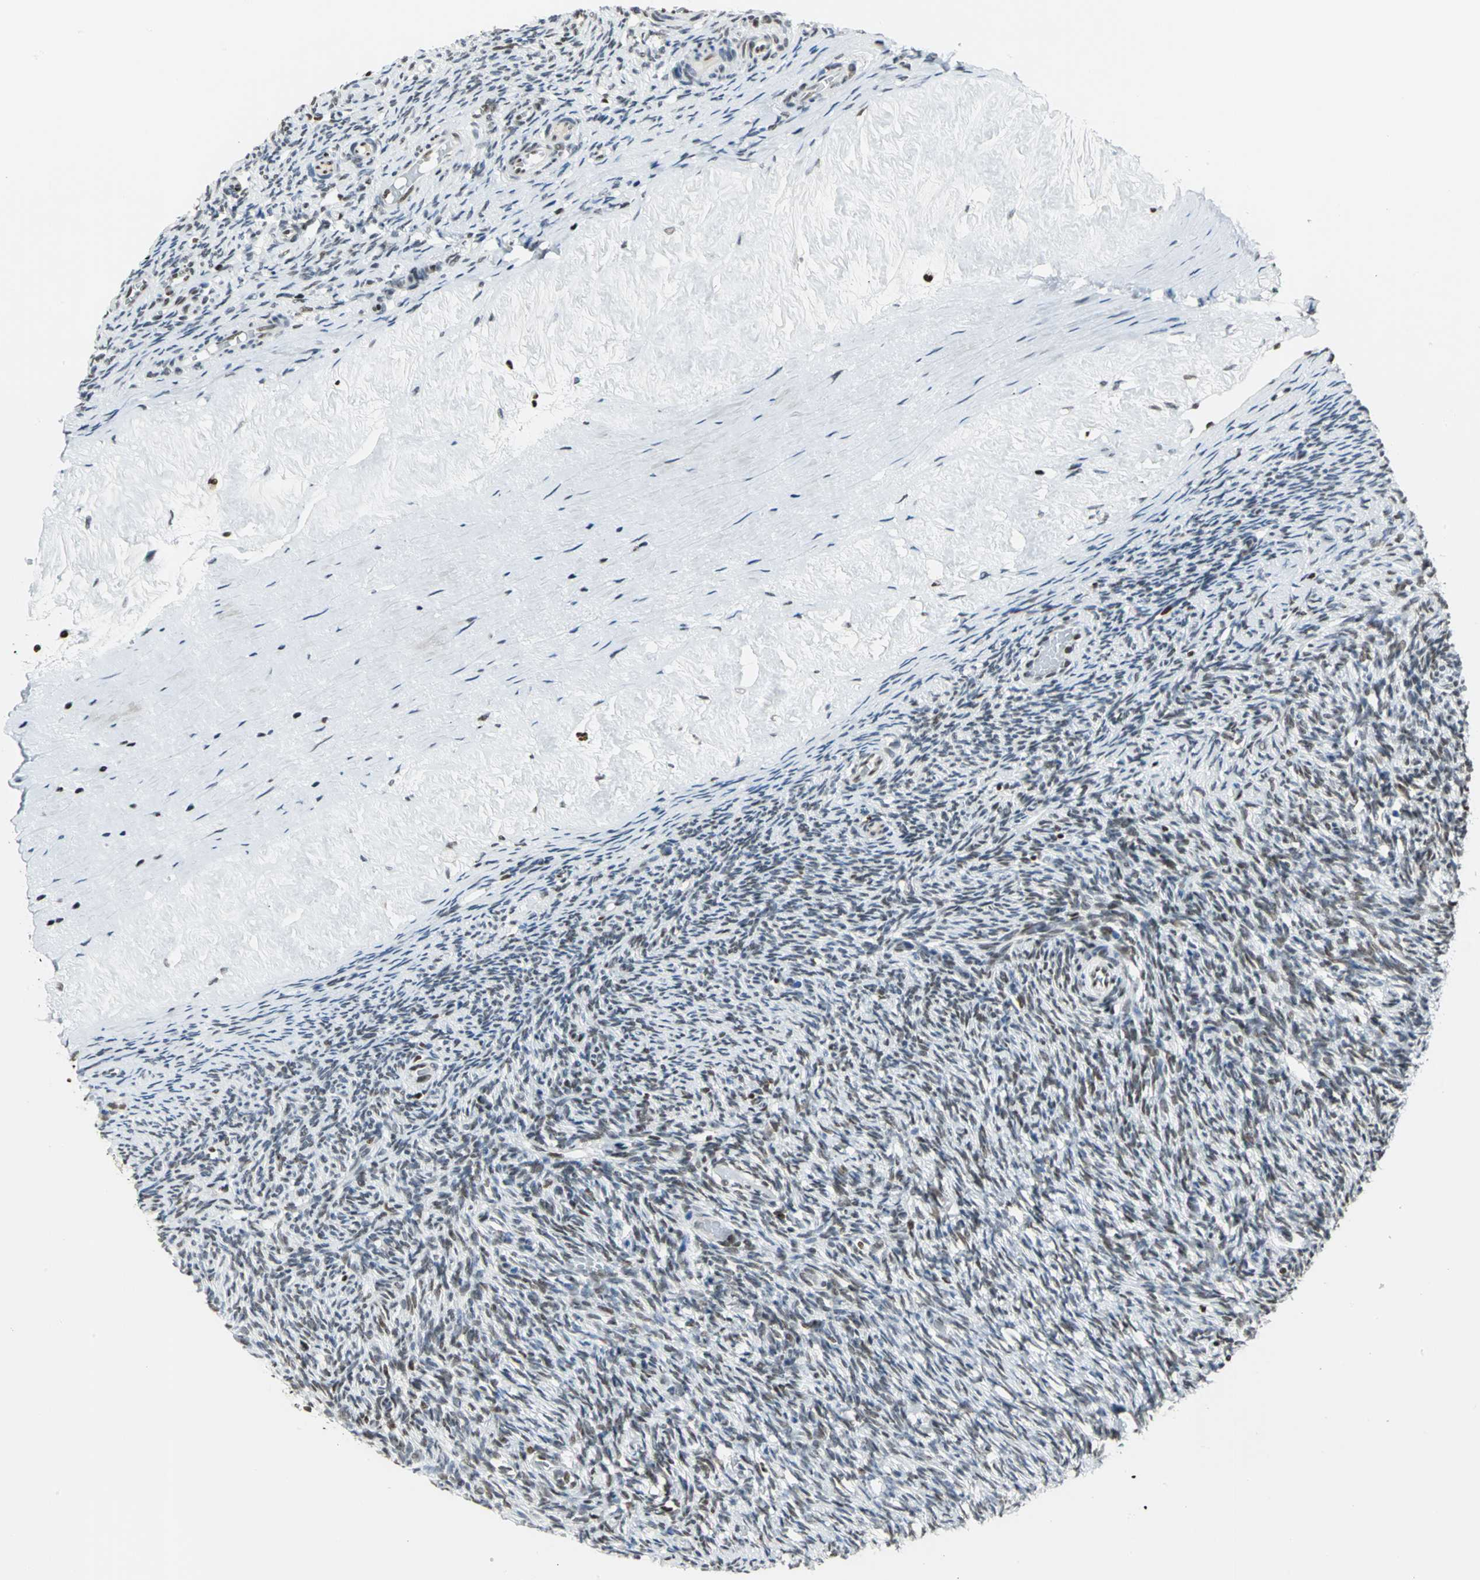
{"staining": {"intensity": "moderate", "quantity": "25%-75%", "location": "nuclear"}, "tissue": "ovary", "cell_type": "Ovarian stroma cells", "image_type": "normal", "snomed": [{"axis": "morphology", "description": "Normal tissue, NOS"}, {"axis": "topography", "description": "Ovary"}], "caption": "Ovarian stroma cells reveal medium levels of moderate nuclear positivity in approximately 25%-75% of cells in benign ovary. The staining is performed using DAB (3,3'-diaminobenzidine) brown chromogen to label protein expression. The nuclei are counter-stained blue using hematoxylin.", "gene": "HNRNPD", "patient": {"sex": "female", "age": 60}}